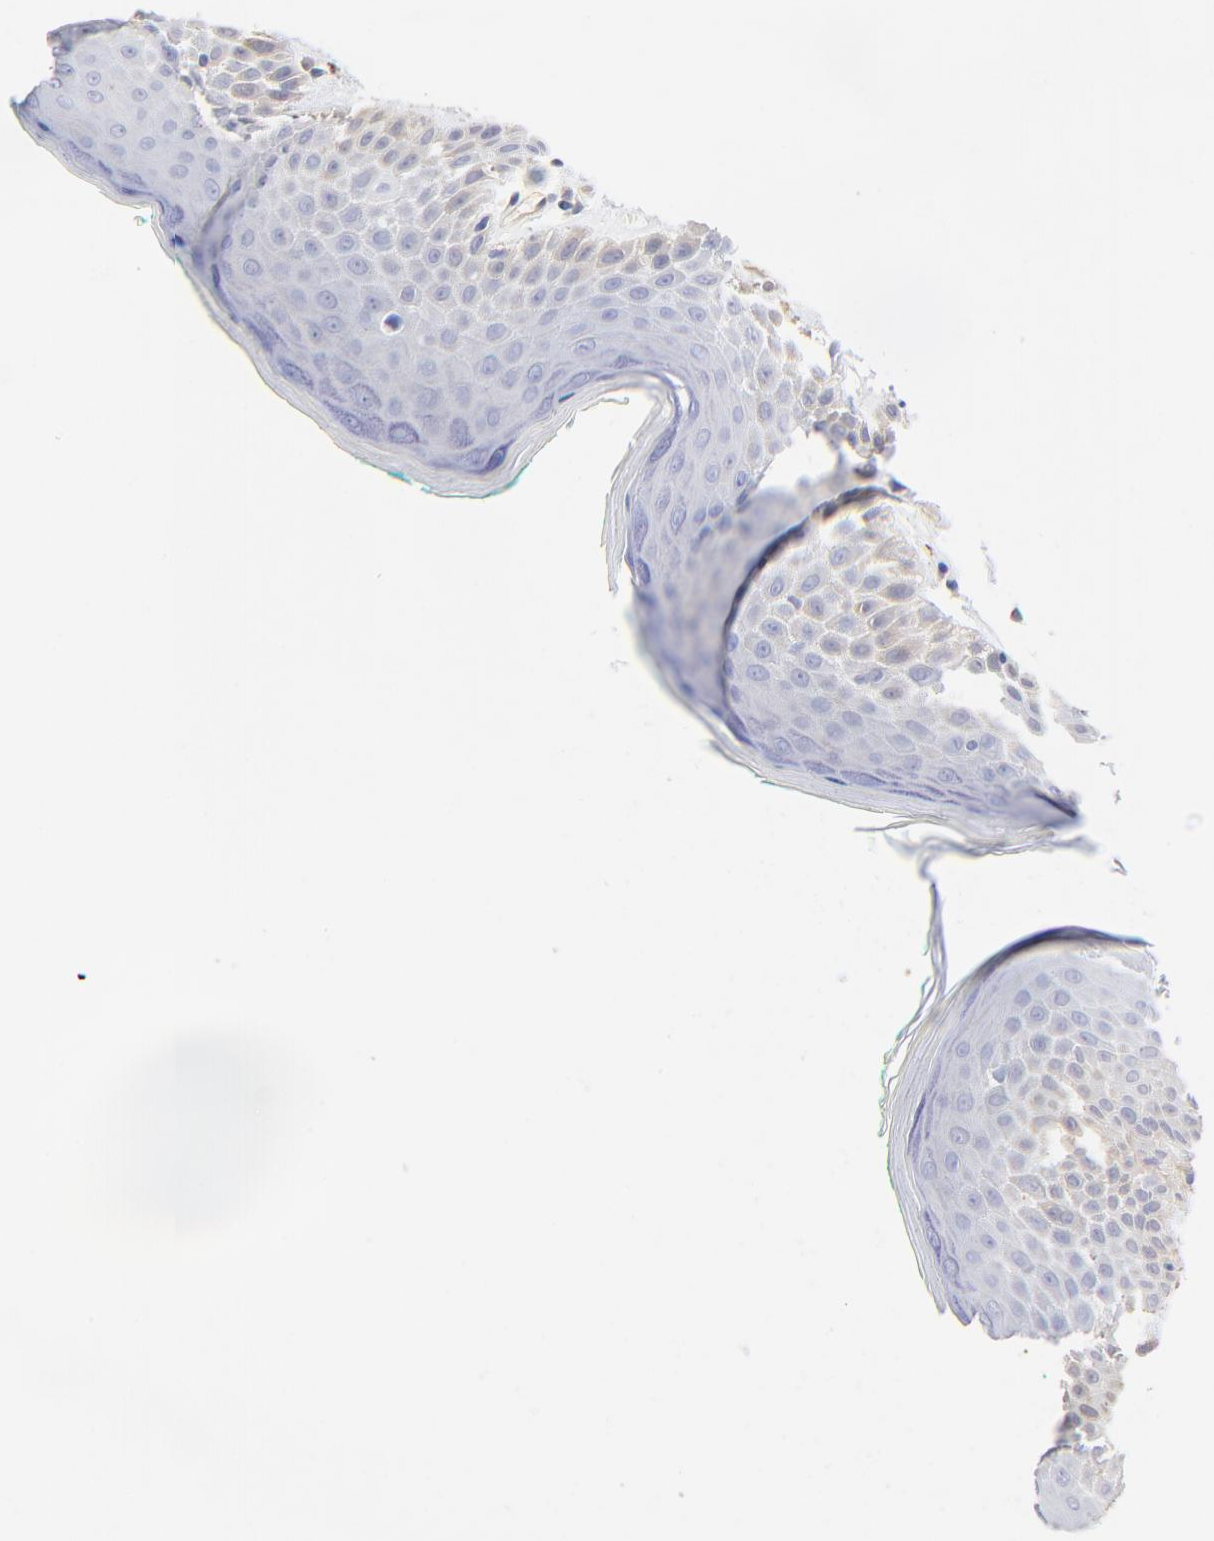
{"staining": {"intensity": "negative", "quantity": "none", "location": "none"}, "tissue": "skin", "cell_type": "Epidermal cells", "image_type": "normal", "snomed": [{"axis": "morphology", "description": "Normal tissue, NOS"}, {"axis": "topography", "description": "Anal"}], "caption": "Protein analysis of benign skin displays no significant staining in epidermal cells. (Immunohistochemistry, brightfield microscopy, high magnification).", "gene": "TAGLN2", "patient": {"sex": "male", "age": 74}}